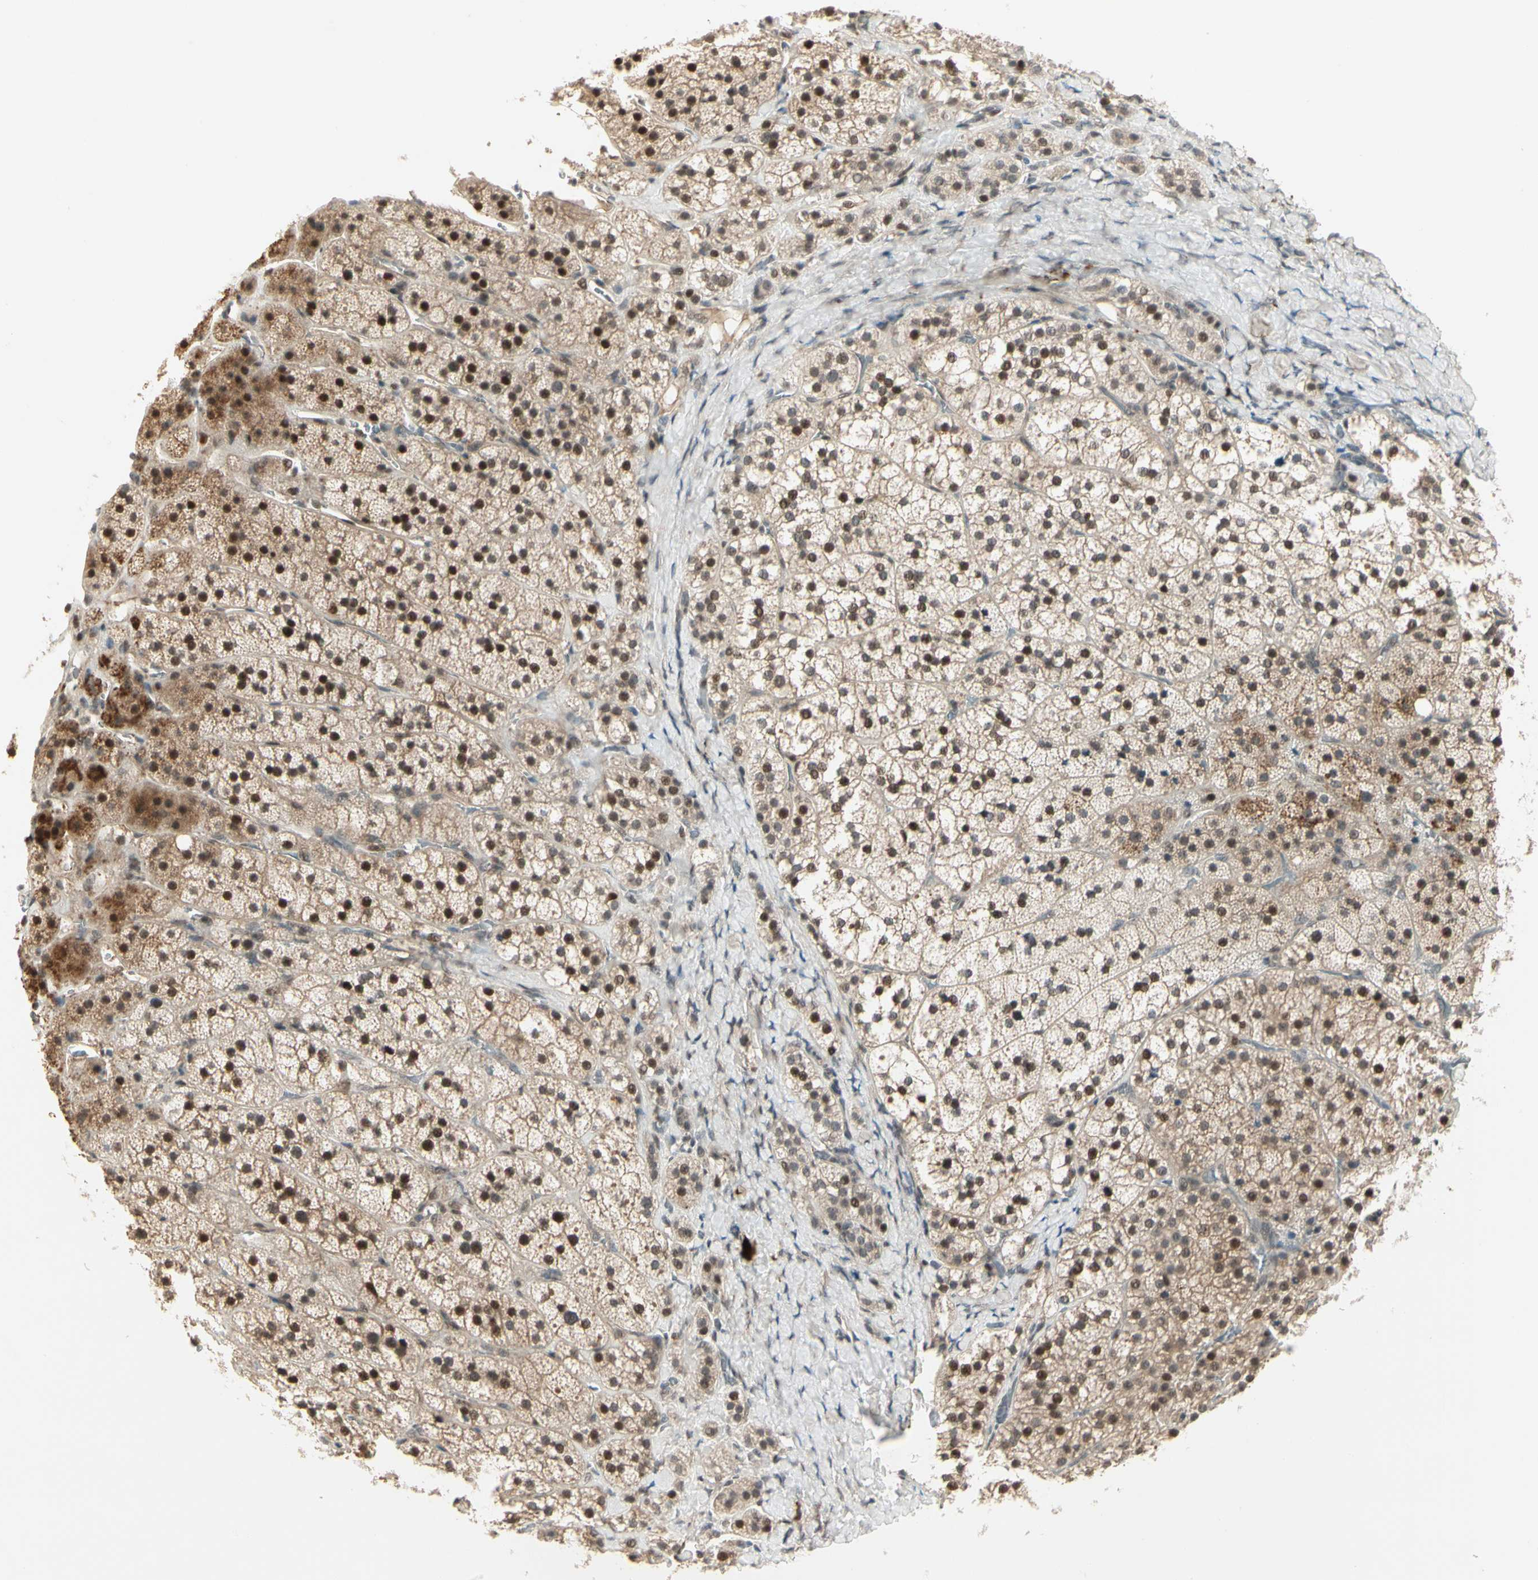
{"staining": {"intensity": "strong", "quantity": ">75%", "location": "nuclear"}, "tissue": "adrenal gland", "cell_type": "Glandular cells", "image_type": "normal", "snomed": [{"axis": "morphology", "description": "Normal tissue, NOS"}, {"axis": "topography", "description": "Adrenal gland"}], "caption": "Immunohistochemistry (IHC) staining of benign adrenal gland, which demonstrates high levels of strong nuclear staining in about >75% of glandular cells indicating strong nuclear protein staining. The staining was performed using DAB (3,3'-diaminobenzidine) (brown) for protein detection and nuclei were counterstained in hematoxylin (blue).", "gene": "GTF3A", "patient": {"sex": "female", "age": 44}}